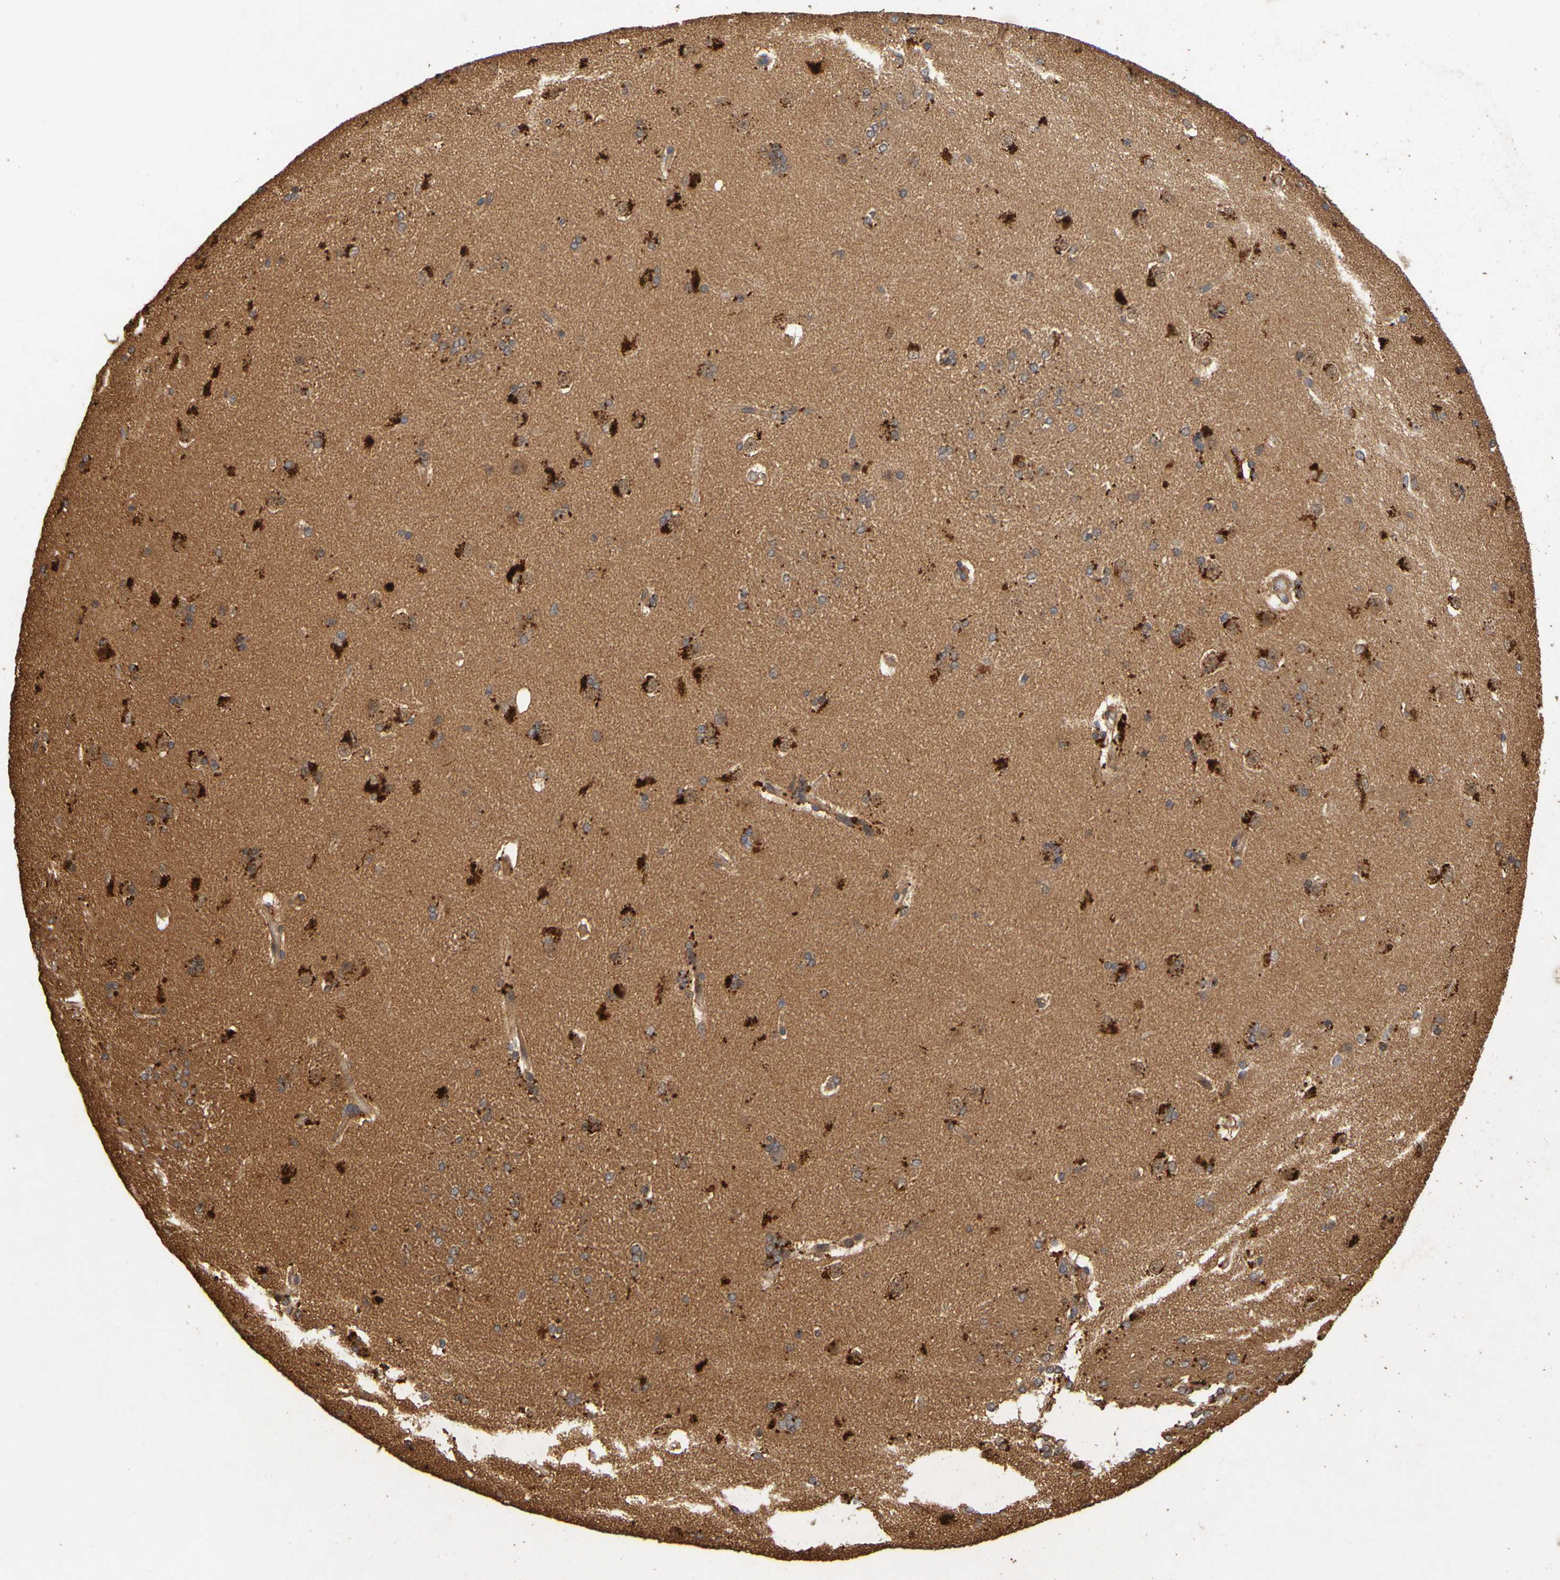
{"staining": {"intensity": "moderate", "quantity": "<25%", "location": "cytoplasmic/membranous"}, "tissue": "caudate", "cell_type": "Glial cells", "image_type": "normal", "snomed": [{"axis": "morphology", "description": "Normal tissue, NOS"}, {"axis": "topography", "description": "Lateral ventricle wall"}], "caption": "Protein staining exhibits moderate cytoplasmic/membranous positivity in approximately <25% of glial cells in benign caudate. (brown staining indicates protein expression, while blue staining denotes nuclei).", "gene": "OCRL", "patient": {"sex": "female", "age": 19}}